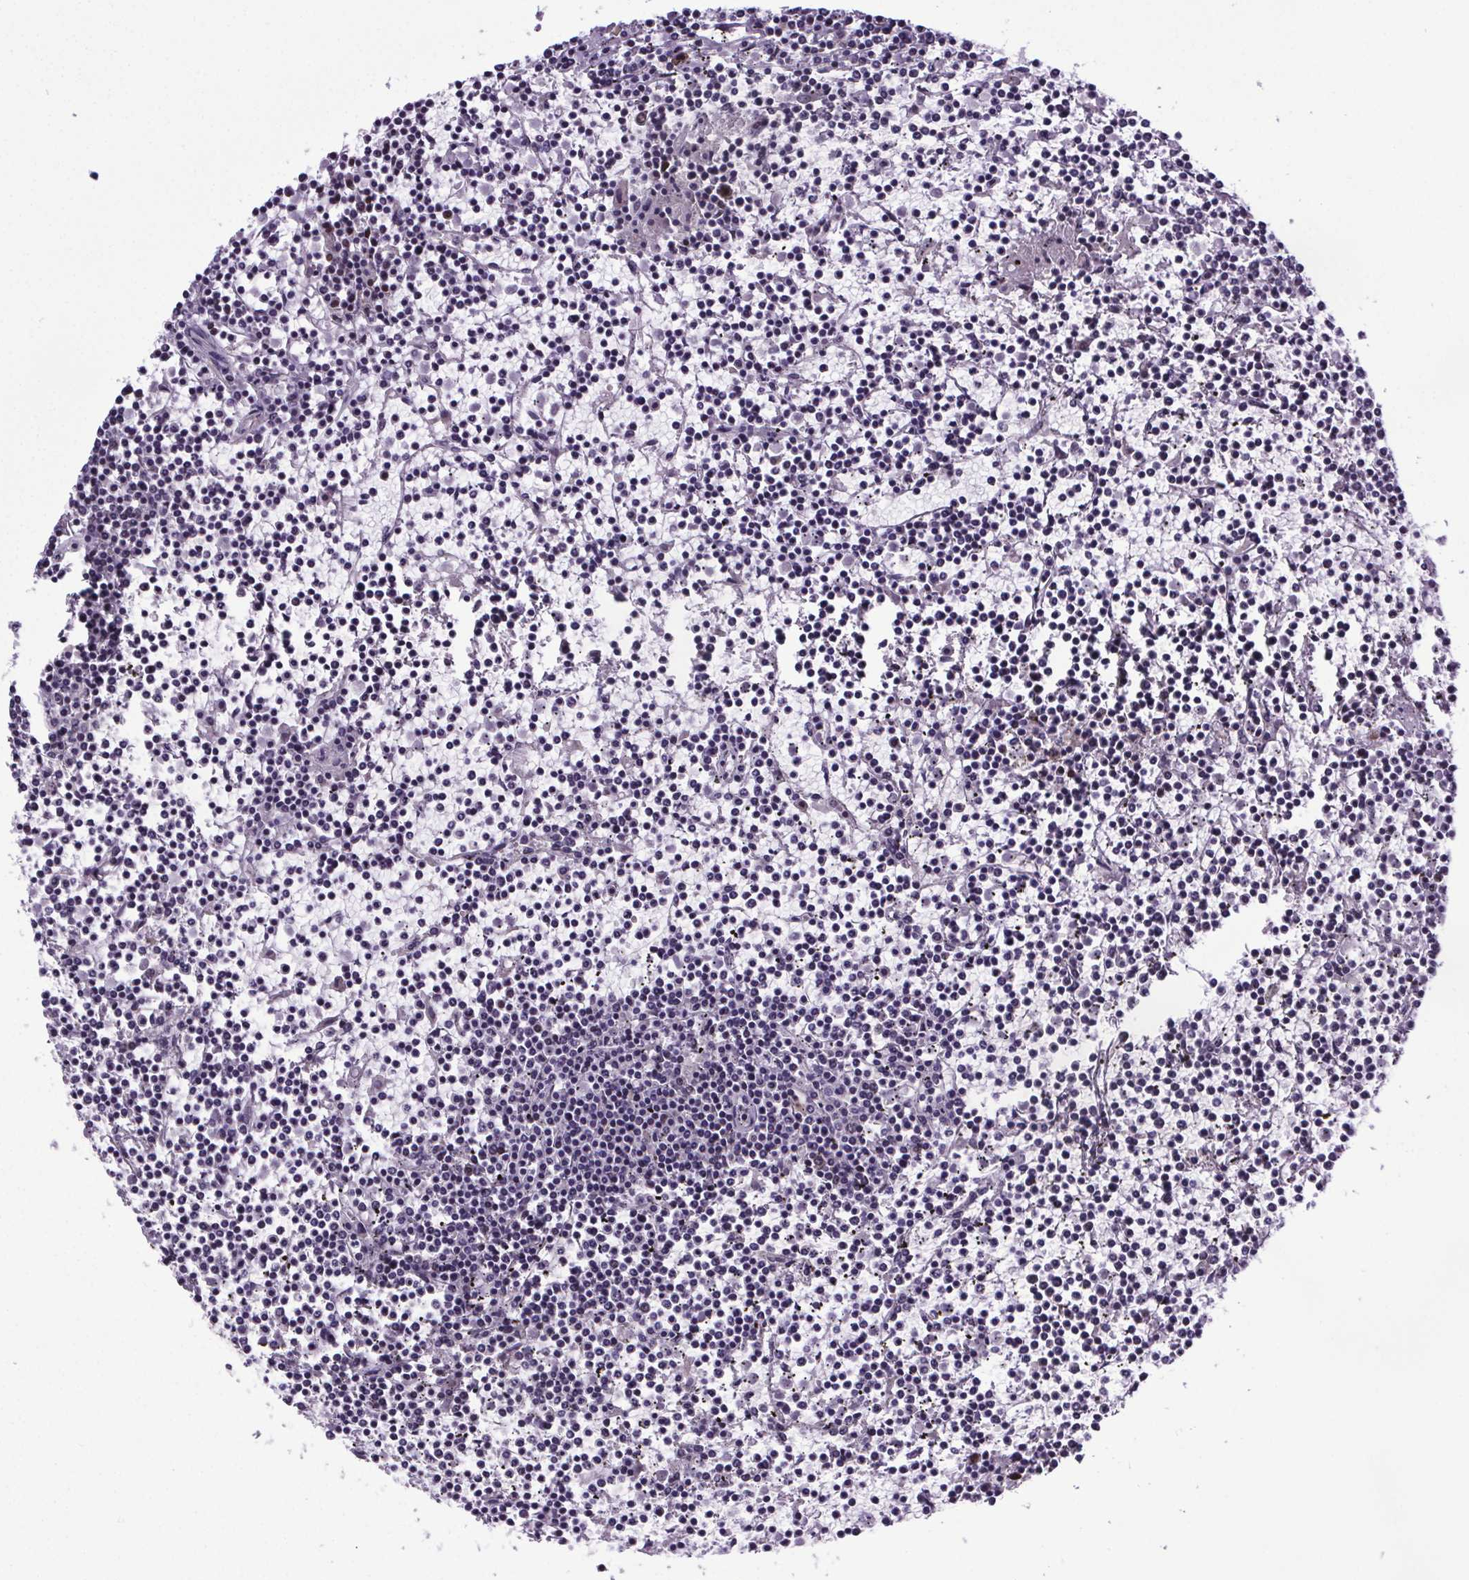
{"staining": {"intensity": "negative", "quantity": "none", "location": "none"}, "tissue": "lymphoma", "cell_type": "Tumor cells", "image_type": "cancer", "snomed": [{"axis": "morphology", "description": "Malignant lymphoma, non-Hodgkin's type, Low grade"}, {"axis": "topography", "description": "Spleen"}], "caption": "This is a photomicrograph of IHC staining of lymphoma, which shows no staining in tumor cells.", "gene": "ATMIN", "patient": {"sex": "female", "age": 19}}